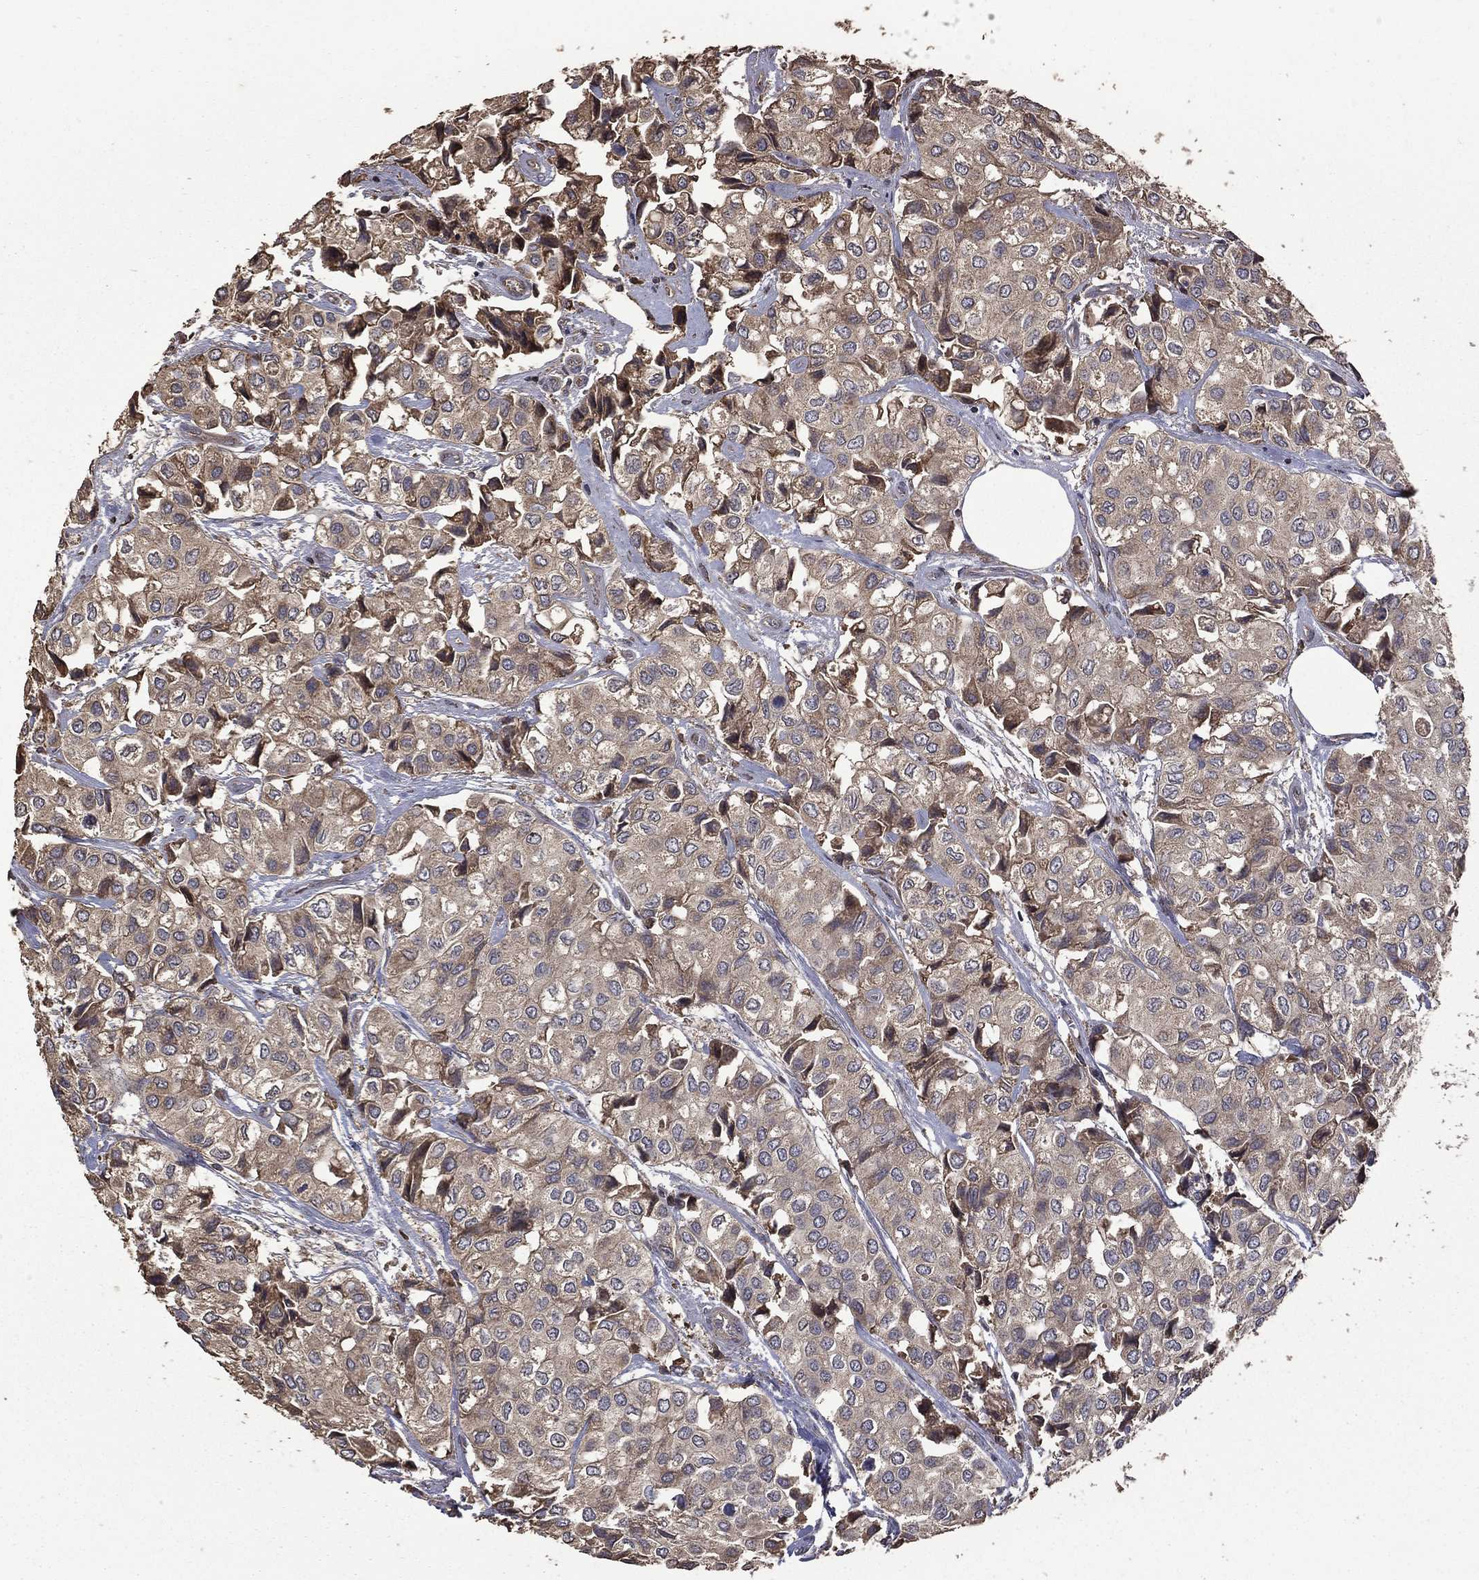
{"staining": {"intensity": "weak", "quantity": "25%-75%", "location": "cytoplasmic/membranous"}, "tissue": "urothelial cancer", "cell_type": "Tumor cells", "image_type": "cancer", "snomed": [{"axis": "morphology", "description": "Urothelial carcinoma, High grade"}, {"axis": "topography", "description": "Urinary bladder"}], "caption": "IHC (DAB (3,3'-diaminobenzidine)) staining of human urothelial cancer demonstrates weak cytoplasmic/membranous protein expression in approximately 25%-75% of tumor cells.", "gene": "METTL27", "patient": {"sex": "male", "age": 73}}